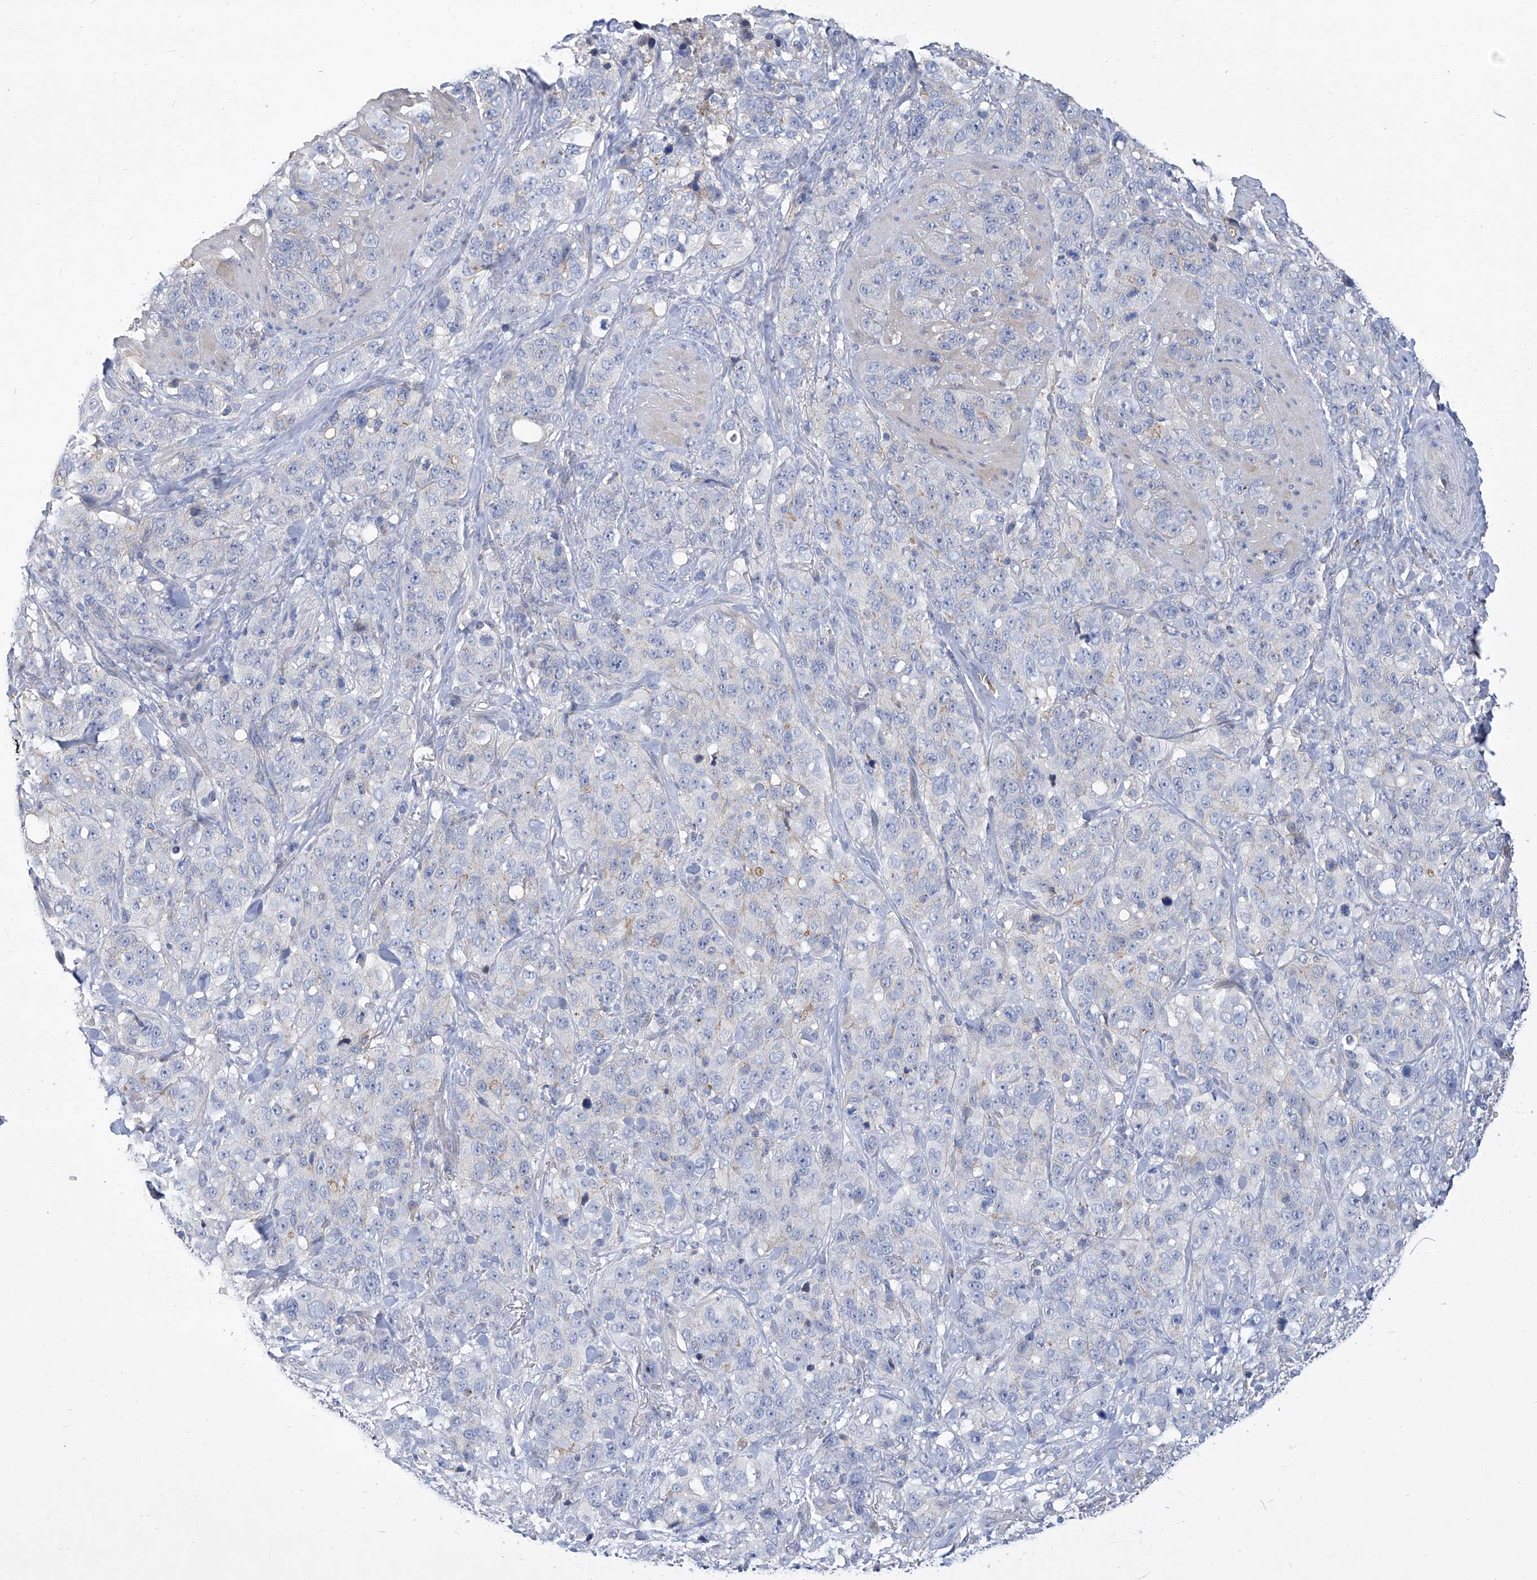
{"staining": {"intensity": "negative", "quantity": "none", "location": "none"}, "tissue": "stomach cancer", "cell_type": "Tumor cells", "image_type": "cancer", "snomed": [{"axis": "morphology", "description": "Adenocarcinoma, NOS"}, {"axis": "topography", "description": "Stomach"}], "caption": "The image demonstrates no staining of tumor cells in stomach cancer.", "gene": "PARD3", "patient": {"sex": "male", "age": 48}}